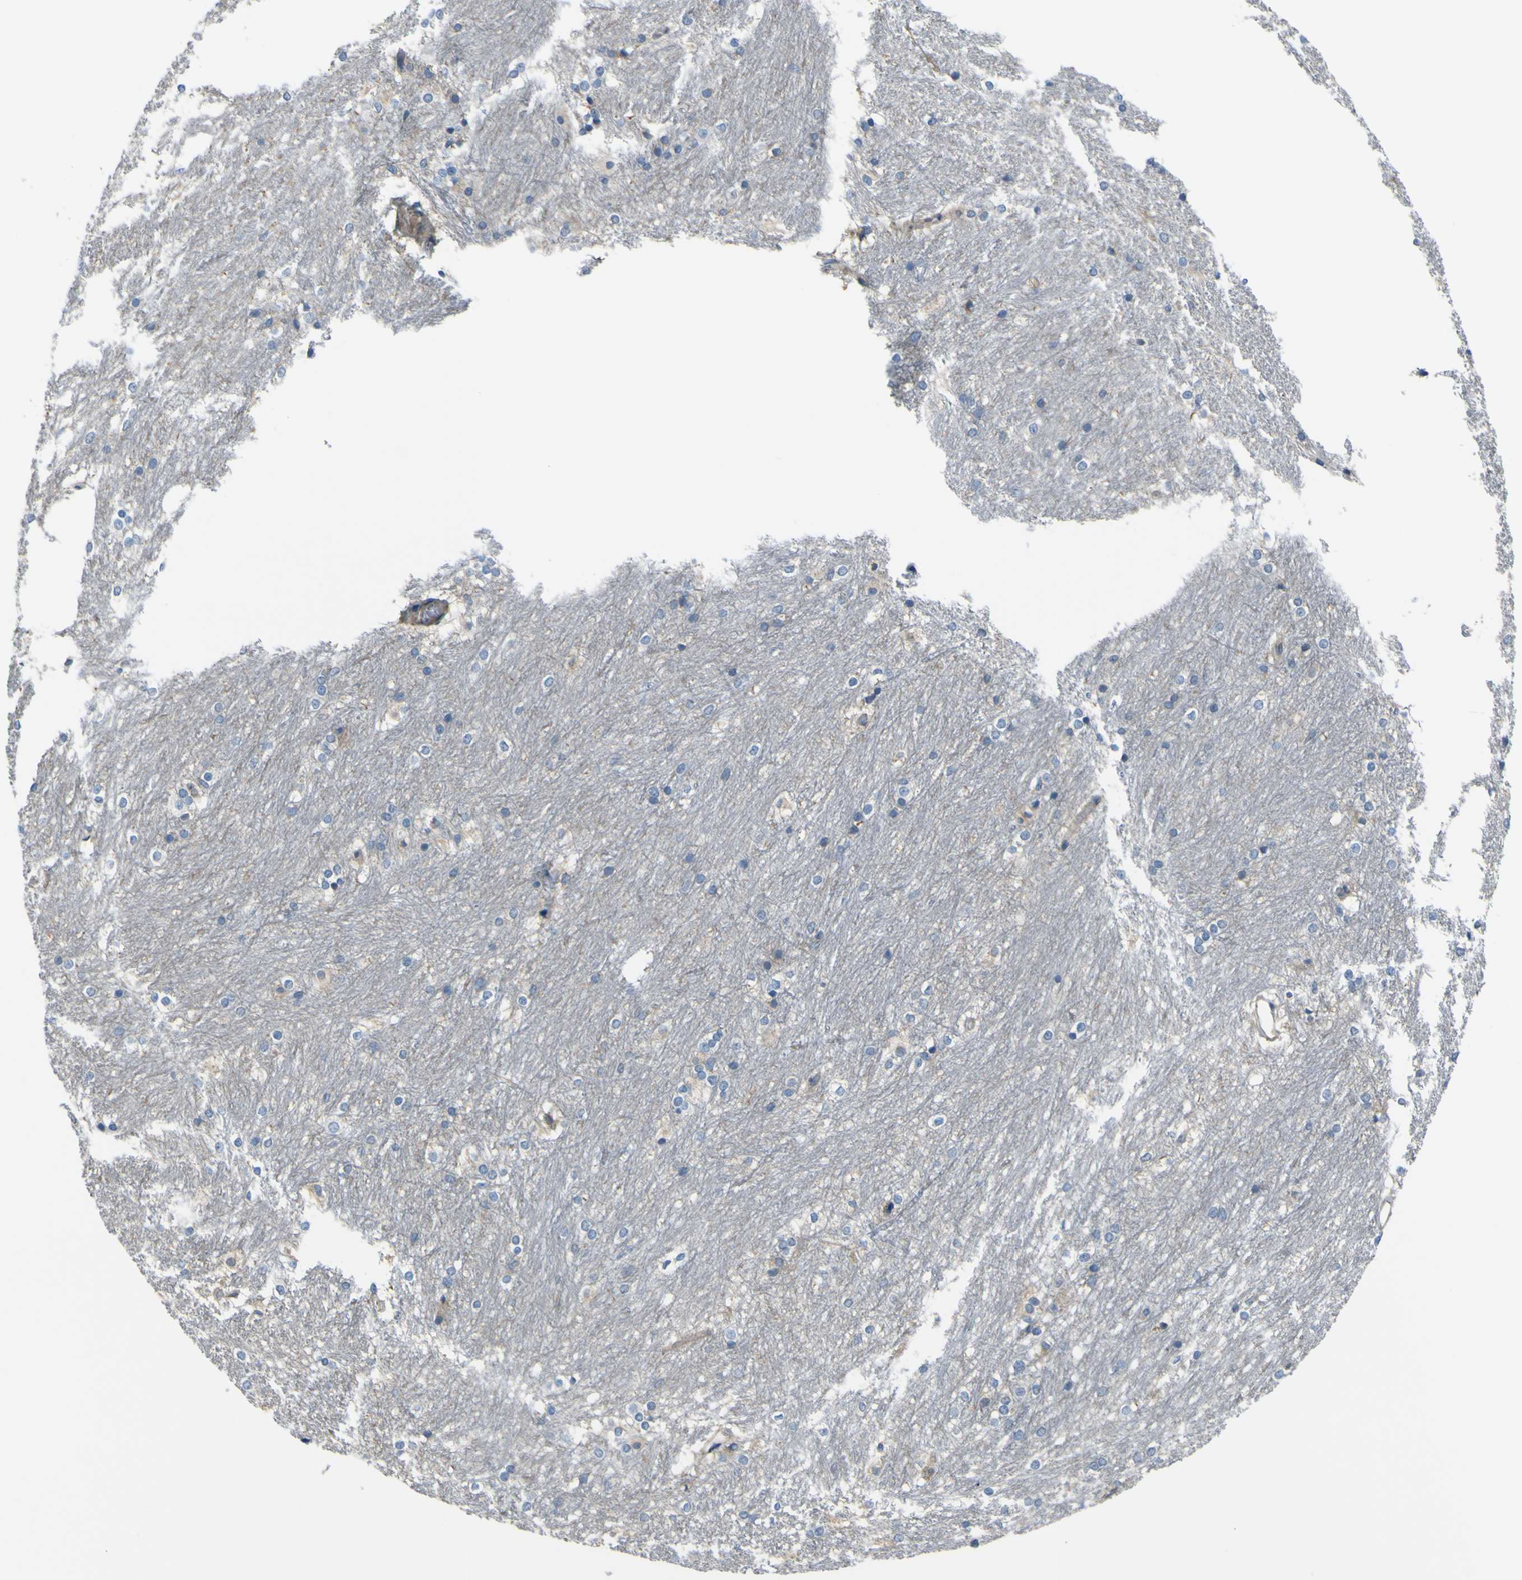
{"staining": {"intensity": "negative", "quantity": "none", "location": "none"}, "tissue": "caudate", "cell_type": "Glial cells", "image_type": "normal", "snomed": [{"axis": "morphology", "description": "Normal tissue, NOS"}, {"axis": "topography", "description": "Lateral ventricle wall"}], "caption": "Immunohistochemistry of normal caudate reveals no staining in glial cells. (DAB immunohistochemistry (IHC) with hematoxylin counter stain).", "gene": "STIM1", "patient": {"sex": "female", "age": 19}}